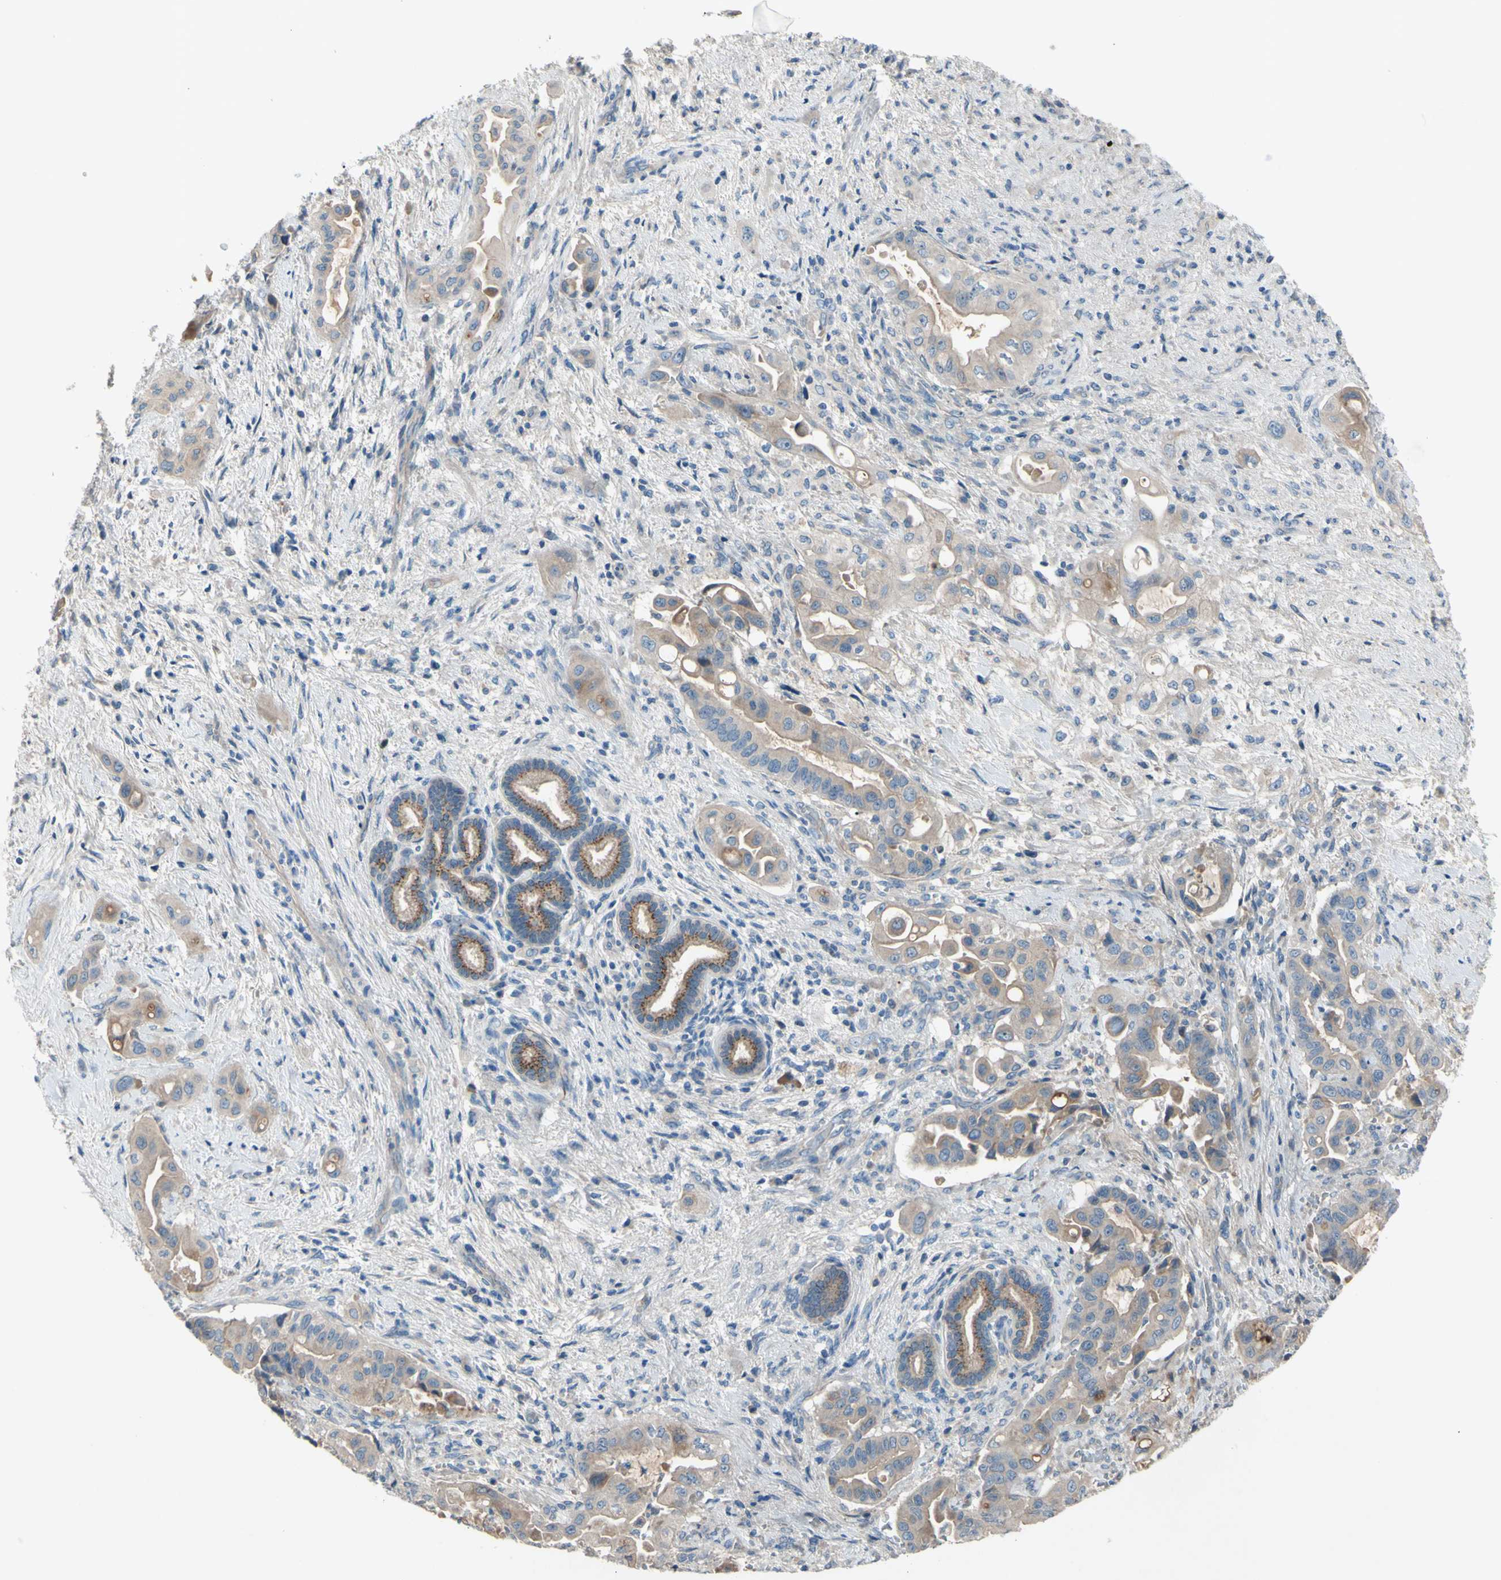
{"staining": {"intensity": "weak", "quantity": "25%-75%", "location": "cytoplasmic/membranous"}, "tissue": "liver cancer", "cell_type": "Tumor cells", "image_type": "cancer", "snomed": [{"axis": "morphology", "description": "Cholangiocarcinoma"}, {"axis": "topography", "description": "Liver"}], "caption": "An image of human liver cancer (cholangiocarcinoma) stained for a protein shows weak cytoplasmic/membranous brown staining in tumor cells.", "gene": "ATRN", "patient": {"sex": "female", "age": 61}}